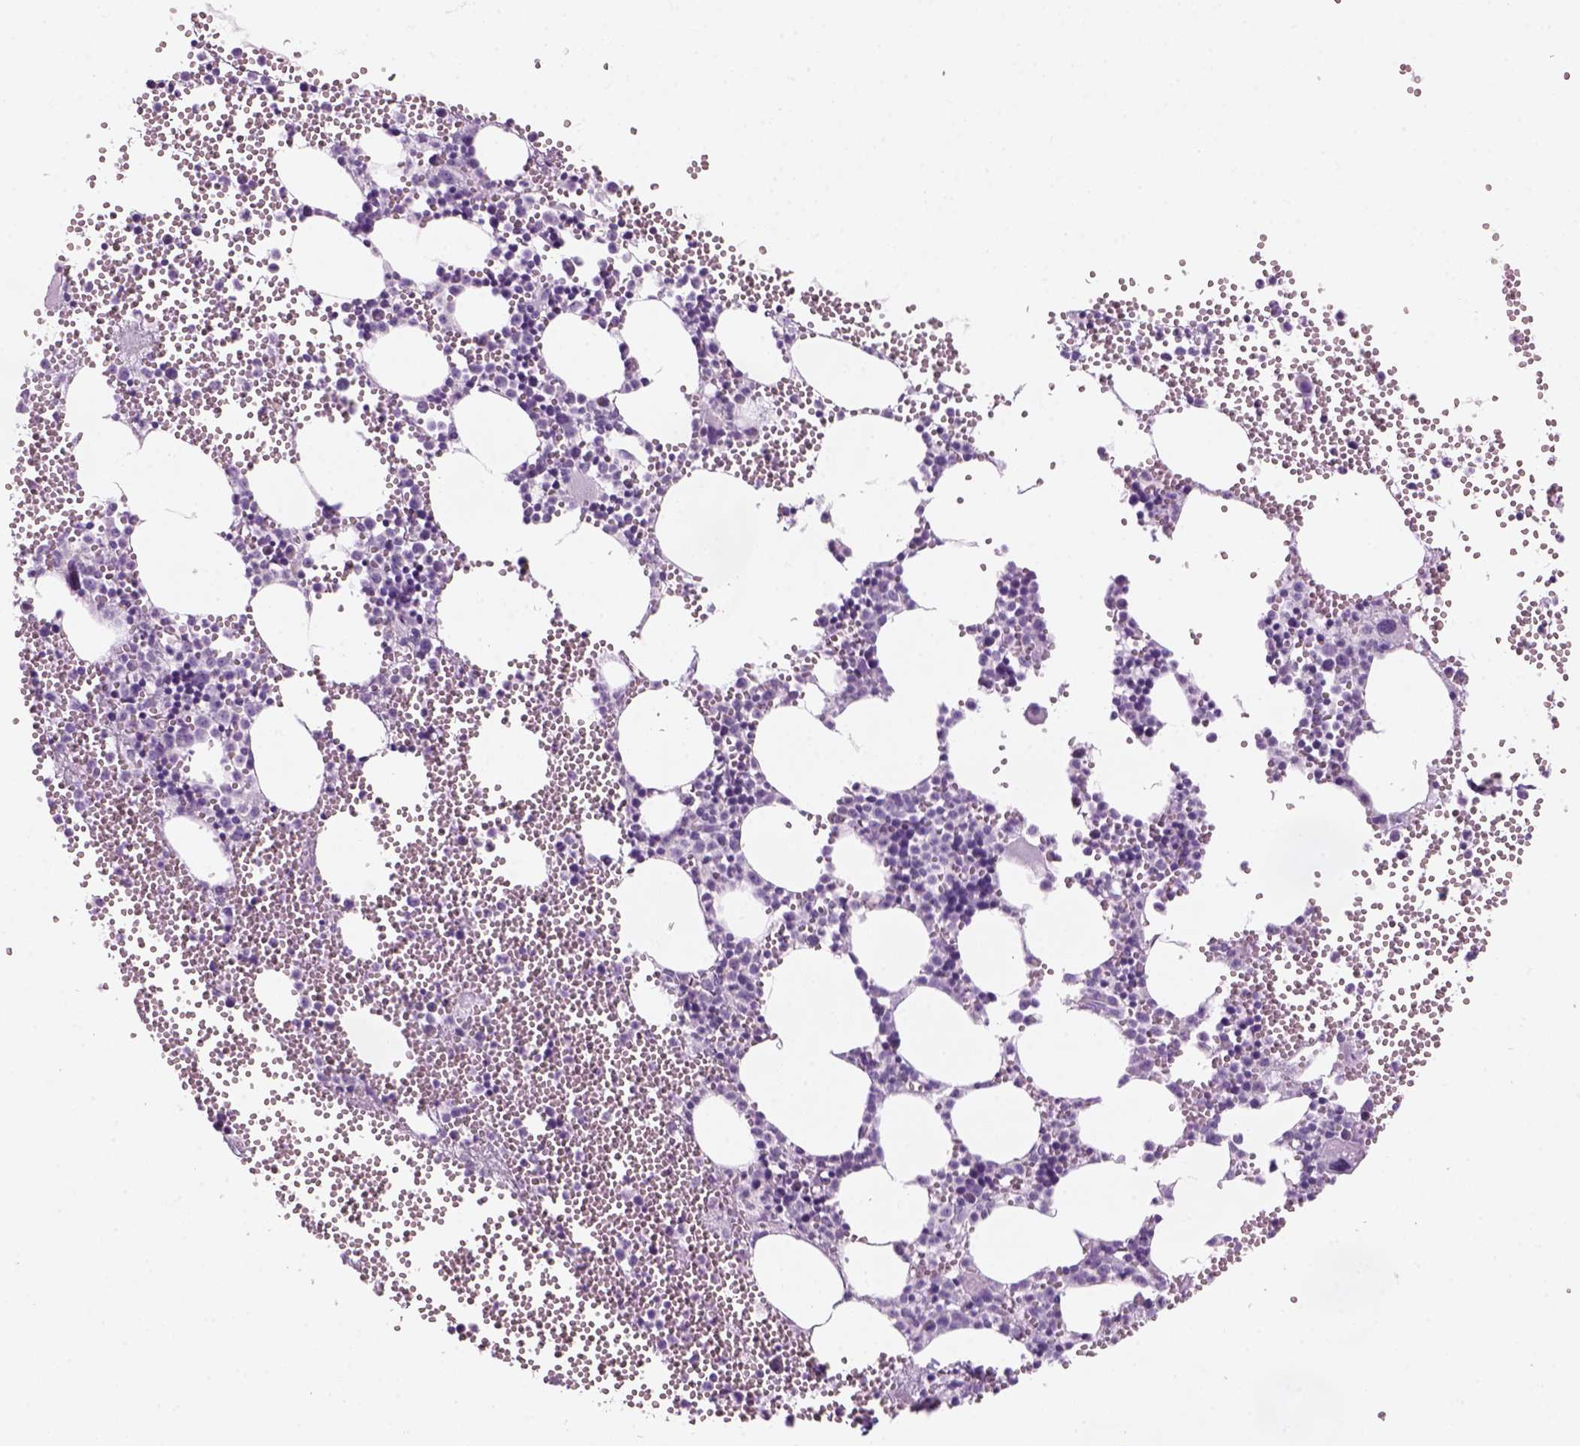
{"staining": {"intensity": "negative", "quantity": "none", "location": "none"}, "tissue": "bone marrow", "cell_type": "Hematopoietic cells", "image_type": "normal", "snomed": [{"axis": "morphology", "description": "Normal tissue, NOS"}, {"axis": "topography", "description": "Bone marrow"}], "caption": "Bone marrow stained for a protein using immunohistochemistry reveals no expression hematopoietic cells.", "gene": "KRTAP11", "patient": {"sex": "male", "age": 89}}